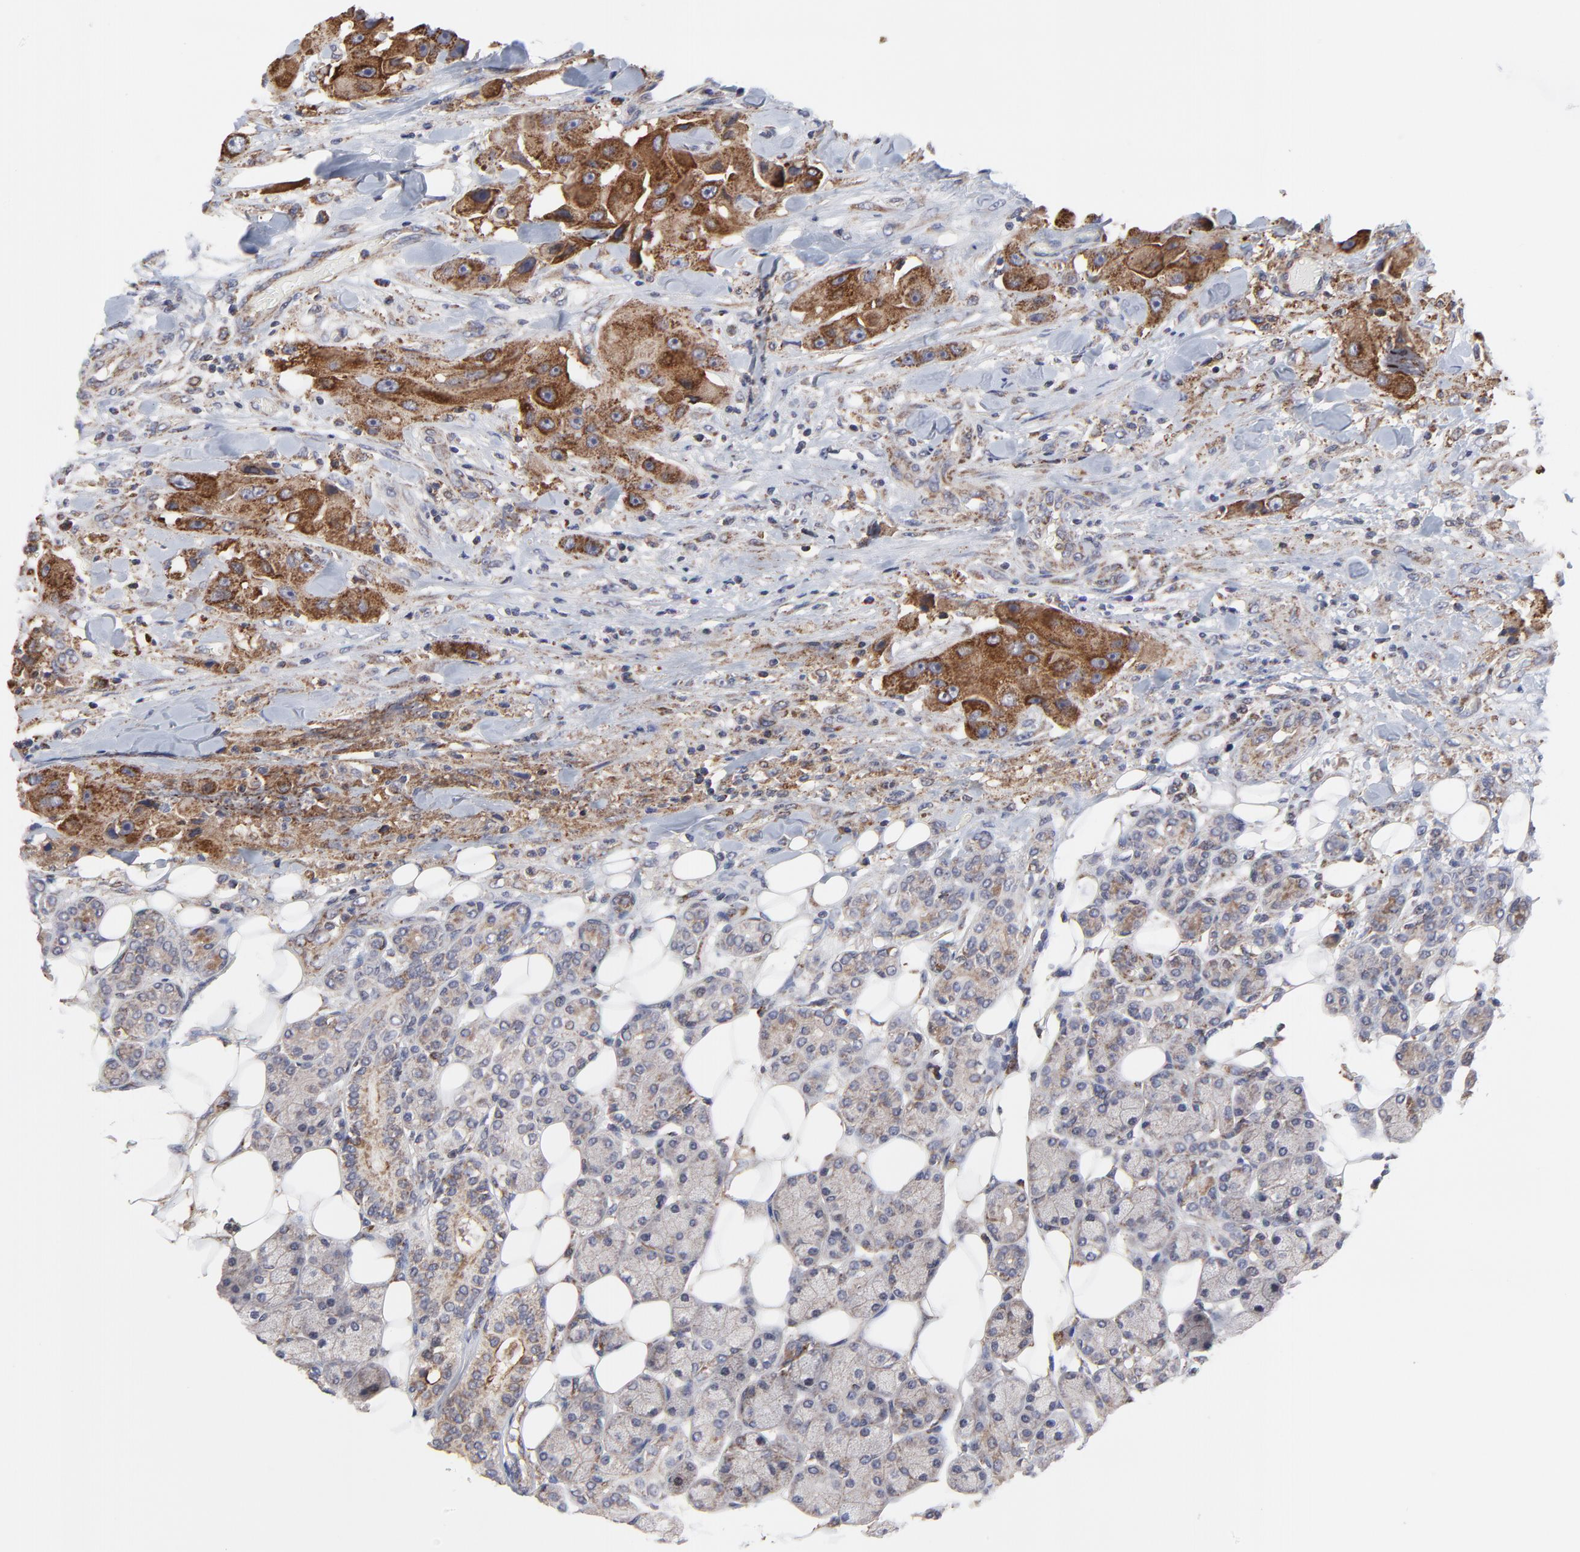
{"staining": {"intensity": "moderate", "quantity": ">75%", "location": "cytoplasmic/membranous"}, "tissue": "head and neck cancer", "cell_type": "Tumor cells", "image_type": "cancer", "snomed": [{"axis": "morphology", "description": "Normal tissue, NOS"}, {"axis": "morphology", "description": "Adenocarcinoma, NOS"}, {"axis": "topography", "description": "Salivary gland"}, {"axis": "topography", "description": "Head-Neck"}], "caption": "There is medium levels of moderate cytoplasmic/membranous expression in tumor cells of head and neck cancer (adenocarcinoma), as demonstrated by immunohistochemical staining (brown color).", "gene": "ZNF550", "patient": {"sex": "male", "age": 80}}